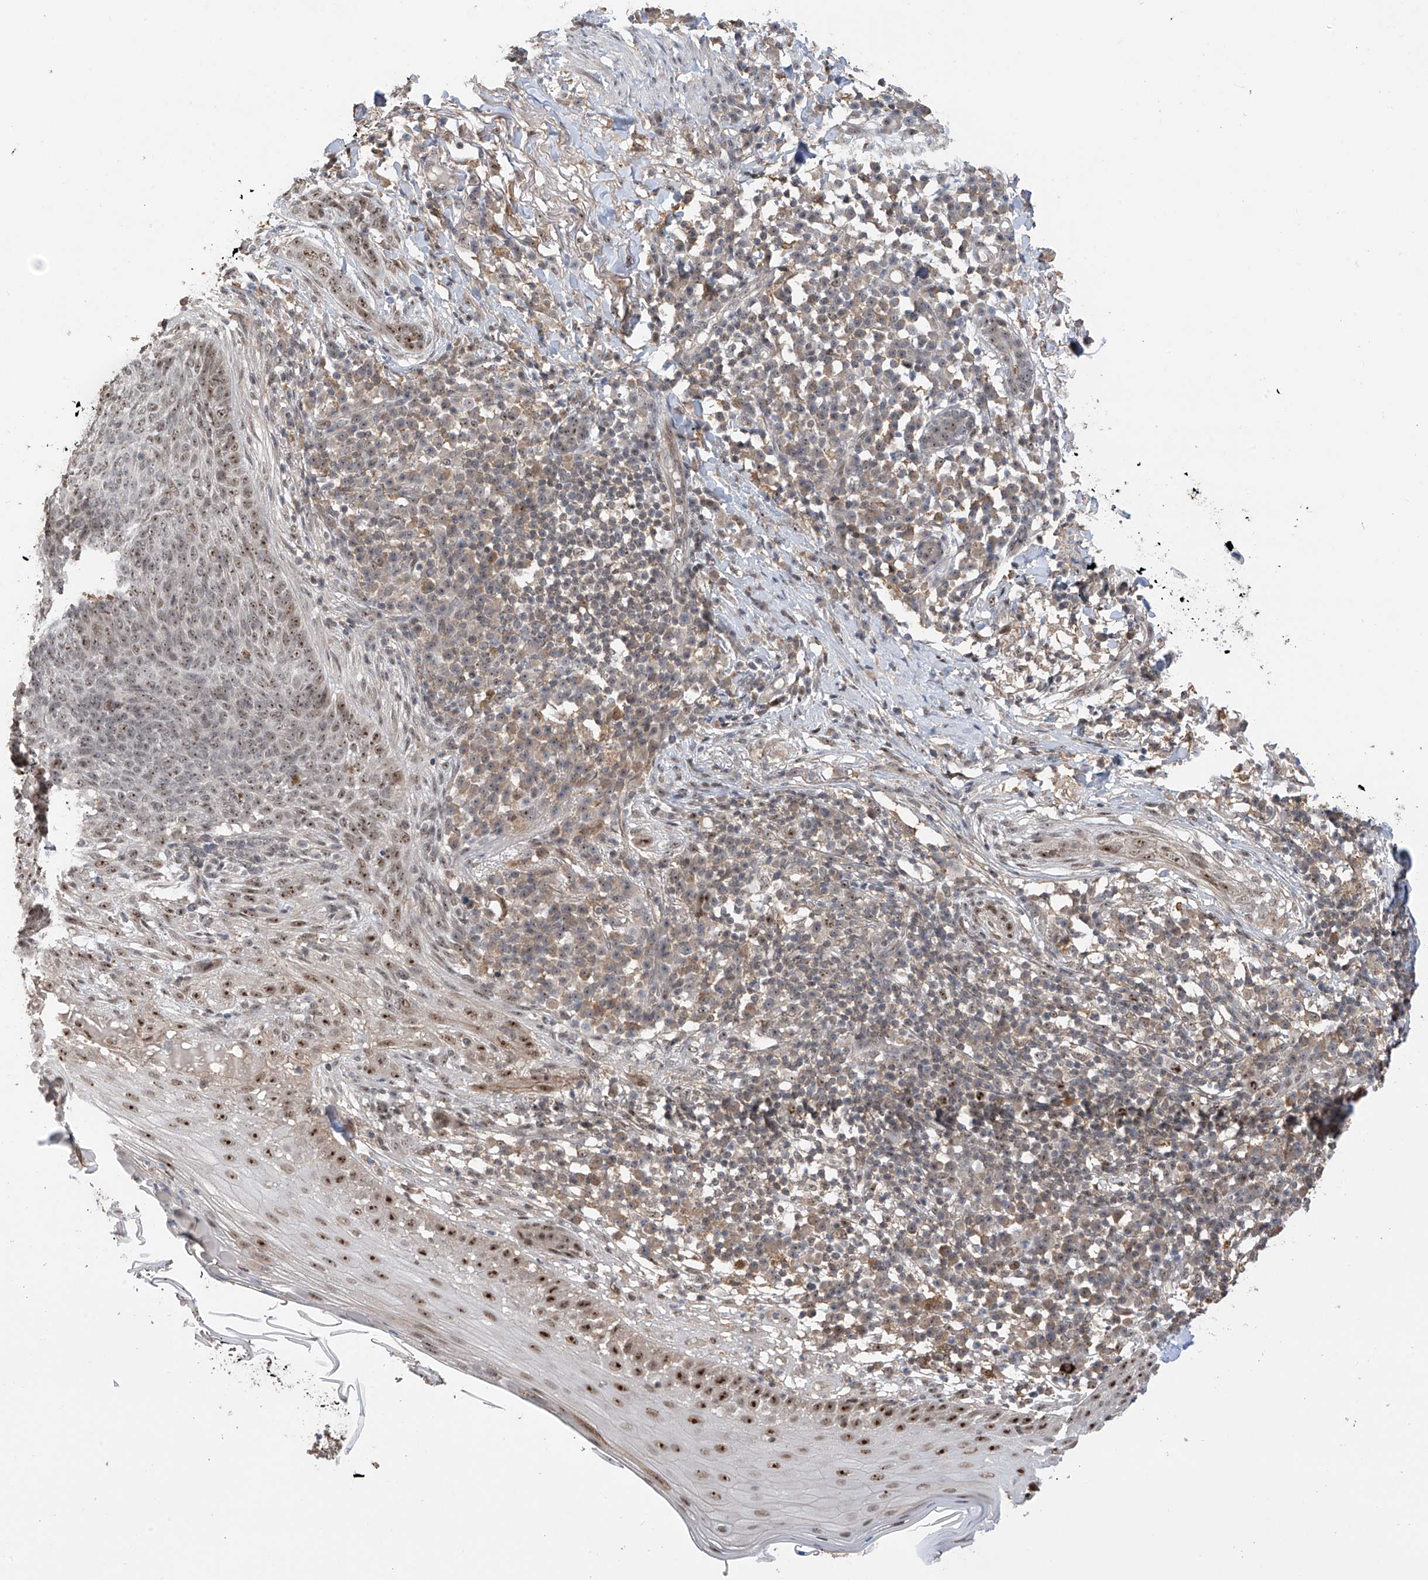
{"staining": {"intensity": "moderate", "quantity": ">75%", "location": "nuclear"}, "tissue": "skin cancer", "cell_type": "Tumor cells", "image_type": "cancer", "snomed": [{"axis": "morphology", "description": "Basal cell carcinoma"}, {"axis": "topography", "description": "Skin"}], "caption": "A histopathology image showing moderate nuclear staining in approximately >75% of tumor cells in skin cancer, as visualized by brown immunohistochemical staining.", "gene": "C1orf131", "patient": {"sex": "male", "age": 85}}